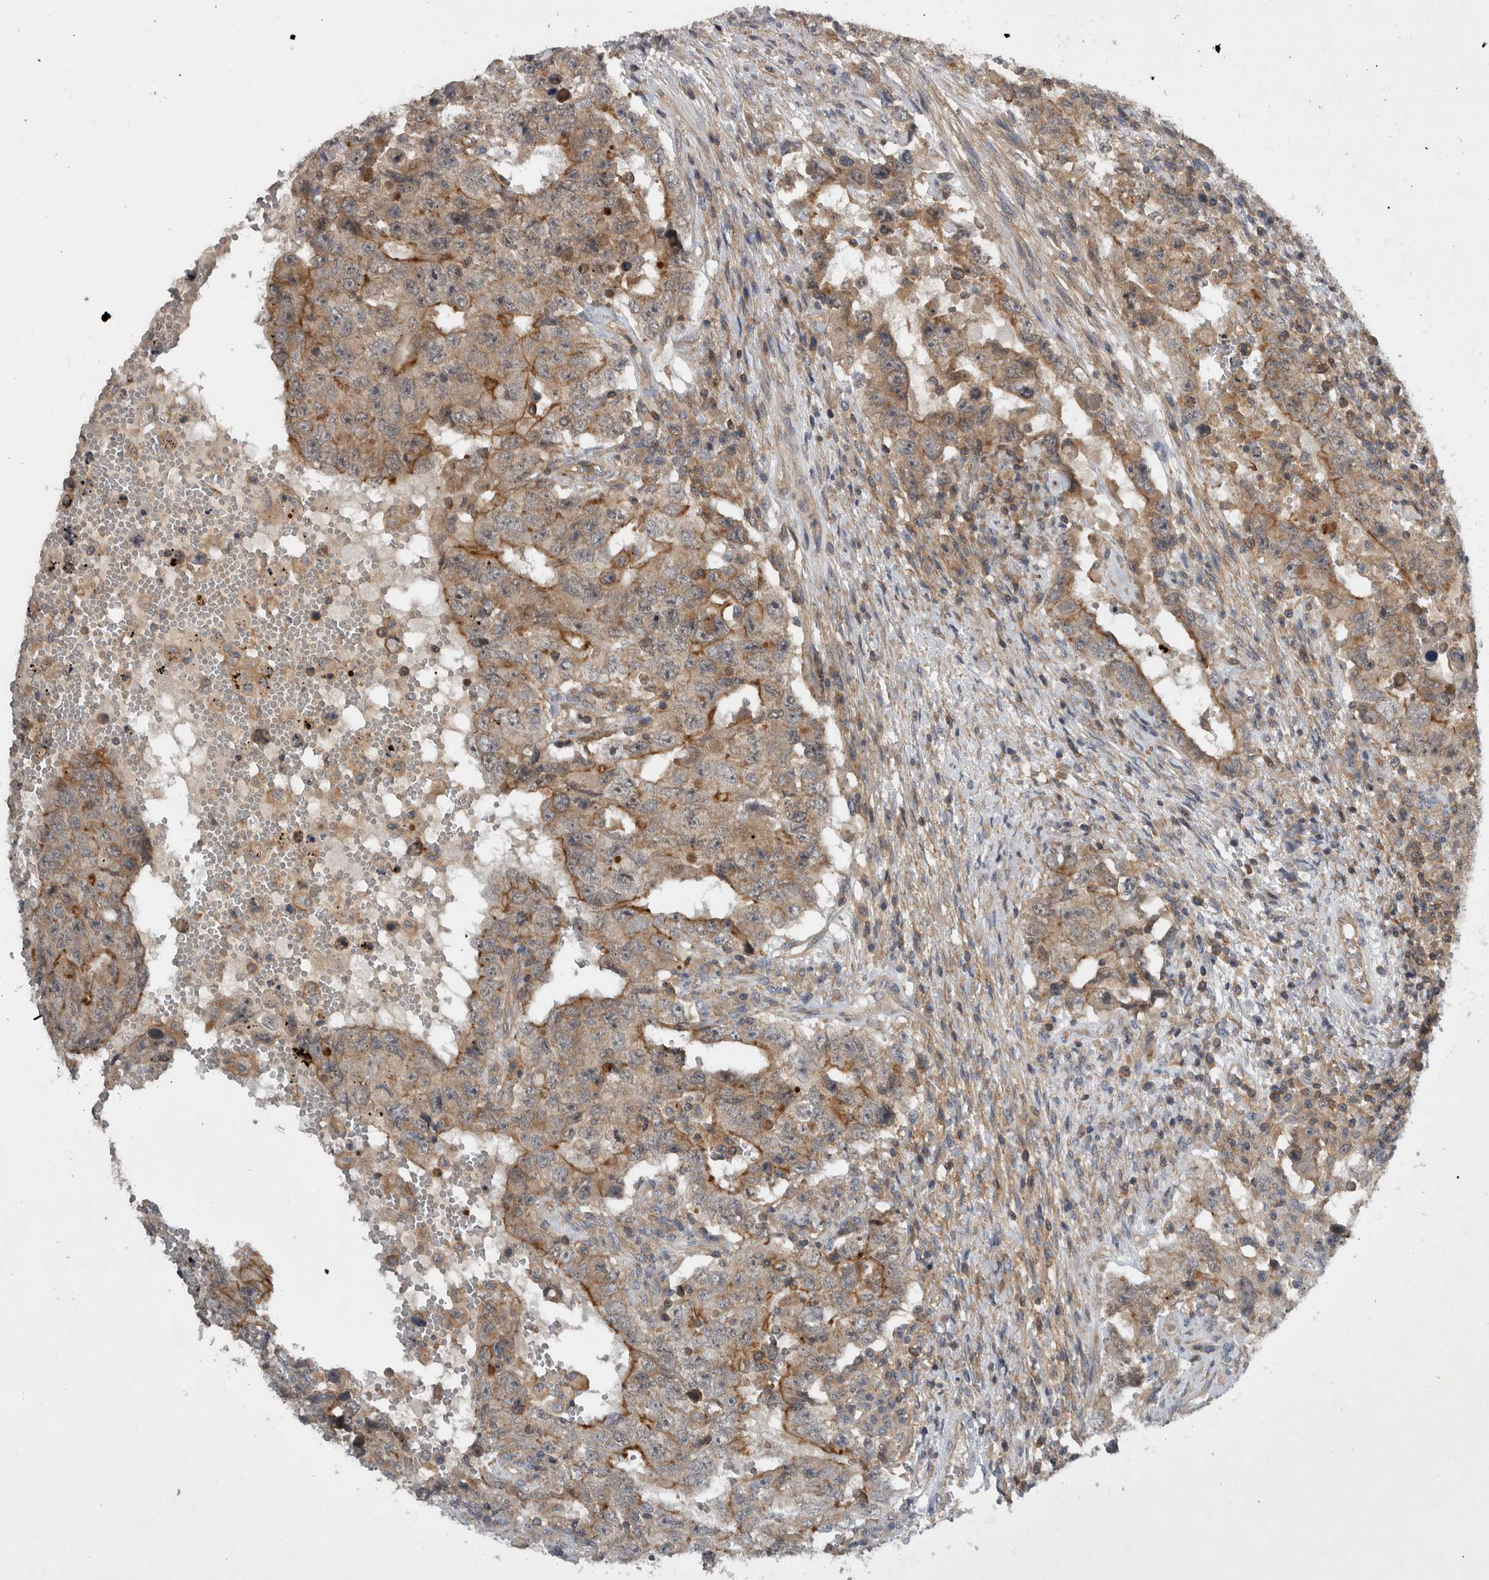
{"staining": {"intensity": "moderate", "quantity": "25%-75%", "location": "cytoplasmic/membranous"}, "tissue": "testis cancer", "cell_type": "Tumor cells", "image_type": "cancer", "snomed": [{"axis": "morphology", "description": "Carcinoma, Embryonal, NOS"}, {"axis": "topography", "description": "Testis"}], "caption": "A high-resolution micrograph shows IHC staining of testis embryonal carcinoma, which demonstrates moderate cytoplasmic/membranous positivity in about 25%-75% of tumor cells.", "gene": "SCARA5", "patient": {"sex": "male", "age": 26}}